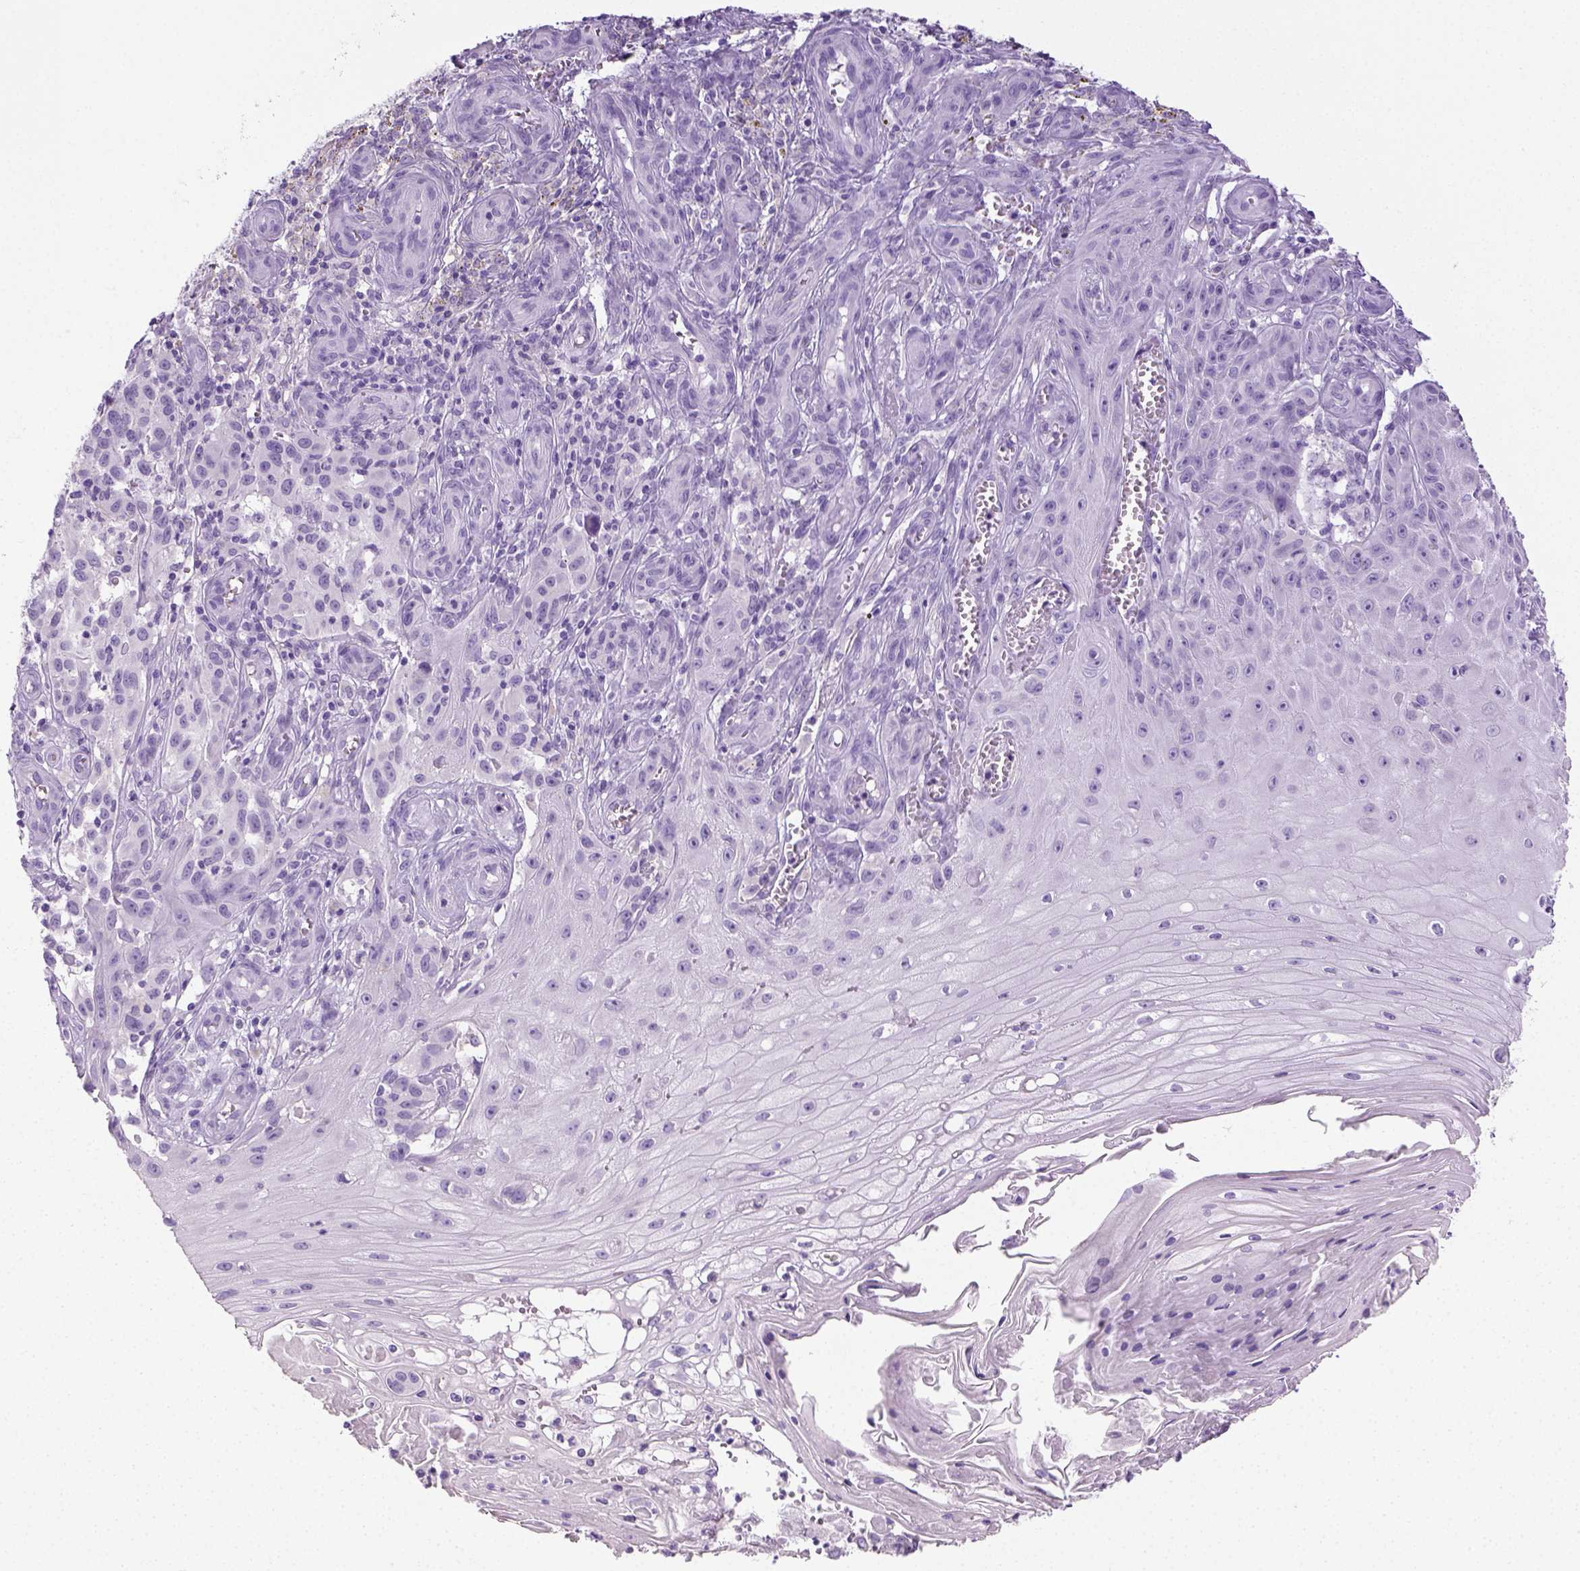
{"staining": {"intensity": "negative", "quantity": "none", "location": "none"}, "tissue": "melanoma", "cell_type": "Tumor cells", "image_type": "cancer", "snomed": [{"axis": "morphology", "description": "Malignant melanoma, NOS"}, {"axis": "topography", "description": "Skin"}], "caption": "DAB (3,3'-diaminobenzidine) immunohistochemical staining of human melanoma exhibits no significant staining in tumor cells.", "gene": "LGSN", "patient": {"sex": "female", "age": 53}}